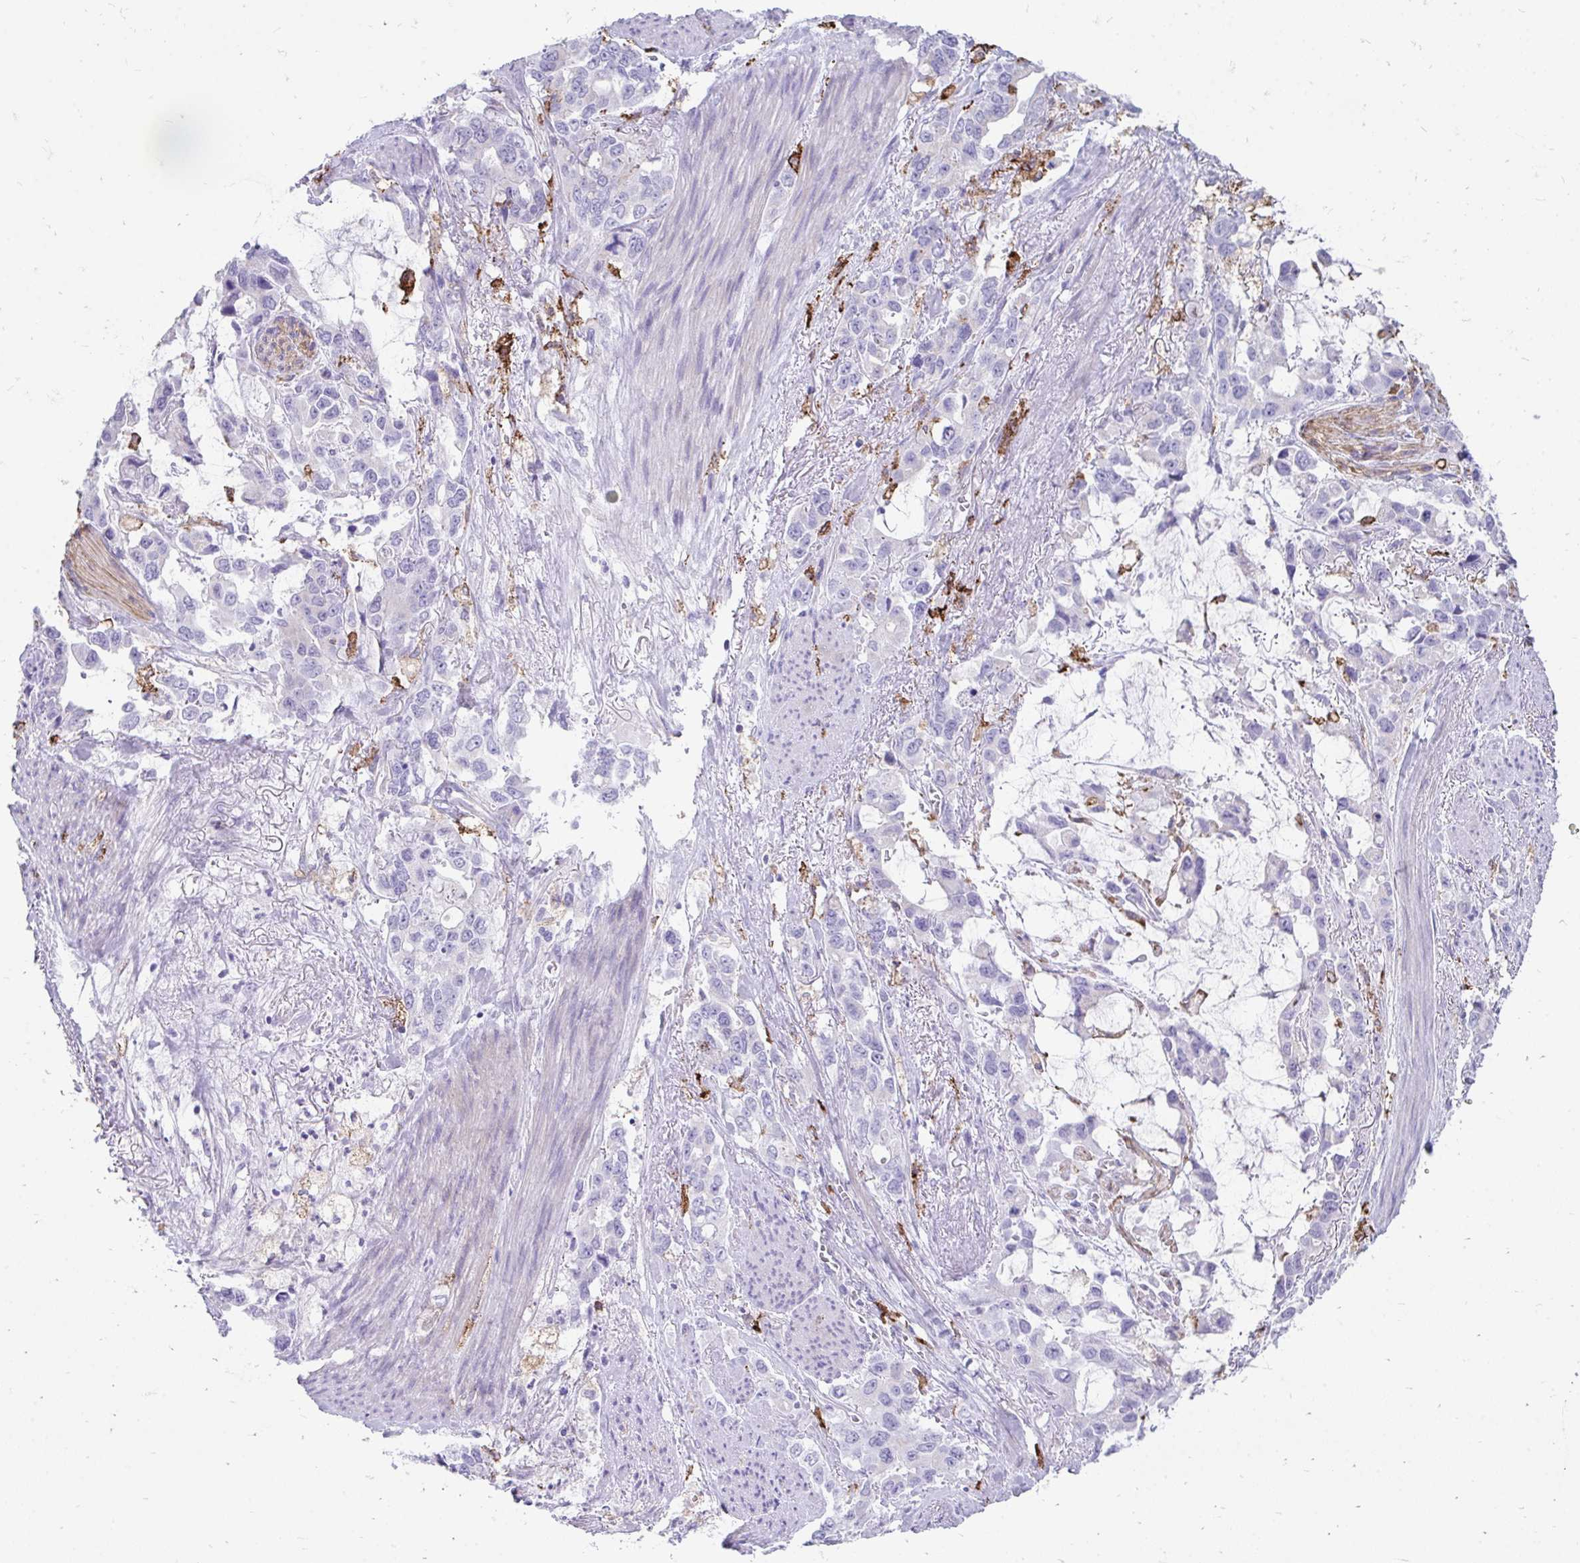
{"staining": {"intensity": "negative", "quantity": "none", "location": "none"}, "tissue": "stomach cancer", "cell_type": "Tumor cells", "image_type": "cancer", "snomed": [{"axis": "morphology", "description": "Adenocarcinoma, NOS"}, {"axis": "topography", "description": "Stomach, upper"}], "caption": "Stomach cancer was stained to show a protein in brown. There is no significant expression in tumor cells. (Stains: DAB IHC with hematoxylin counter stain, Microscopy: brightfield microscopy at high magnification).", "gene": "CD163", "patient": {"sex": "male", "age": 85}}